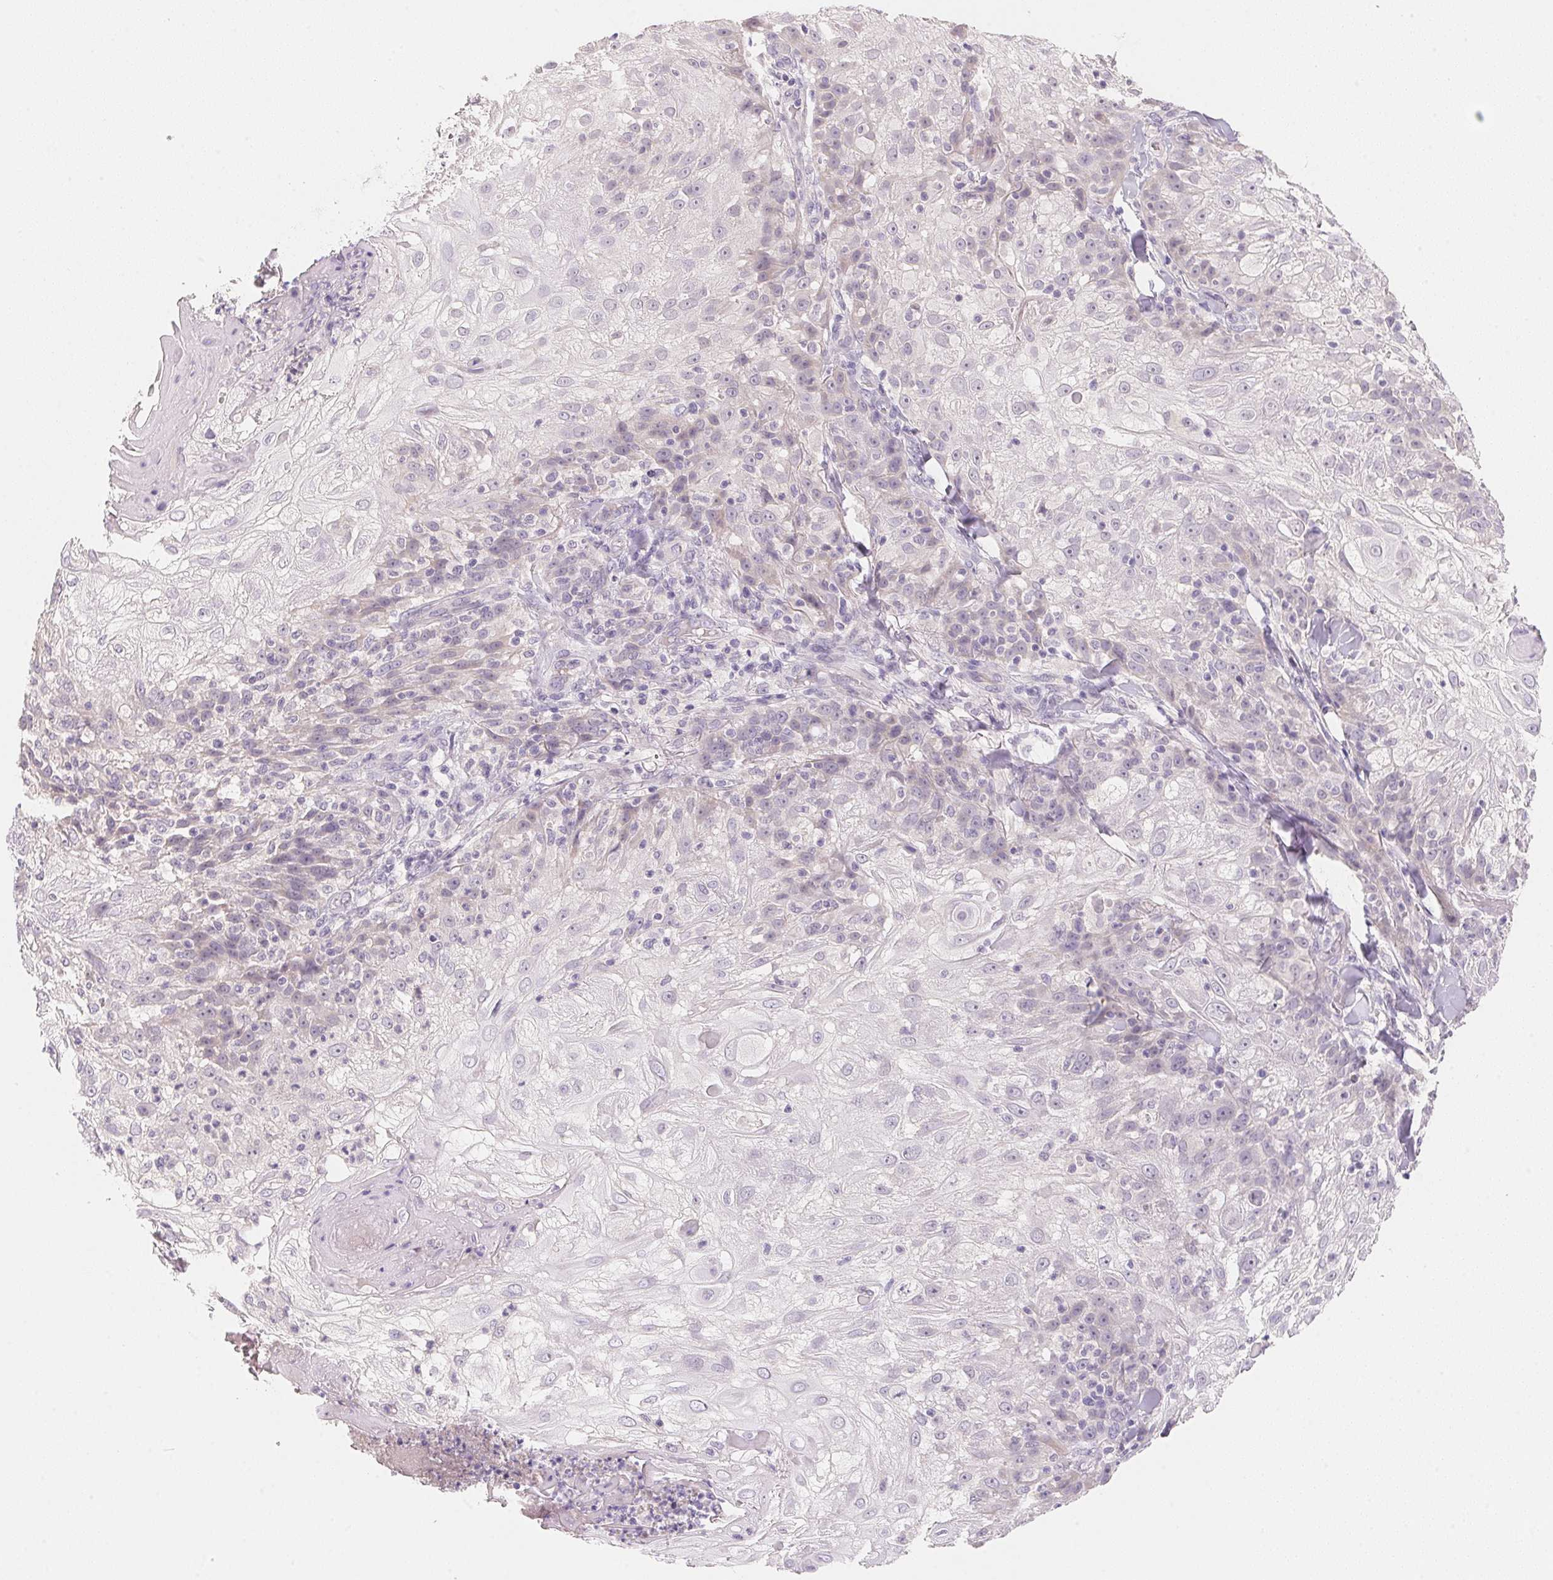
{"staining": {"intensity": "negative", "quantity": "none", "location": "none"}, "tissue": "skin cancer", "cell_type": "Tumor cells", "image_type": "cancer", "snomed": [{"axis": "morphology", "description": "Normal tissue, NOS"}, {"axis": "morphology", "description": "Squamous cell carcinoma, NOS"}, {"axis": "topography", "description": "Skin"}], "caption": "Human skin cancer (squamous cell carcinoma) stained for a protein using immunohistochemistry shows no expression in tumor cells.", "gene": "MCOLN3", "patient": {"sex": "female", "age": 83}}